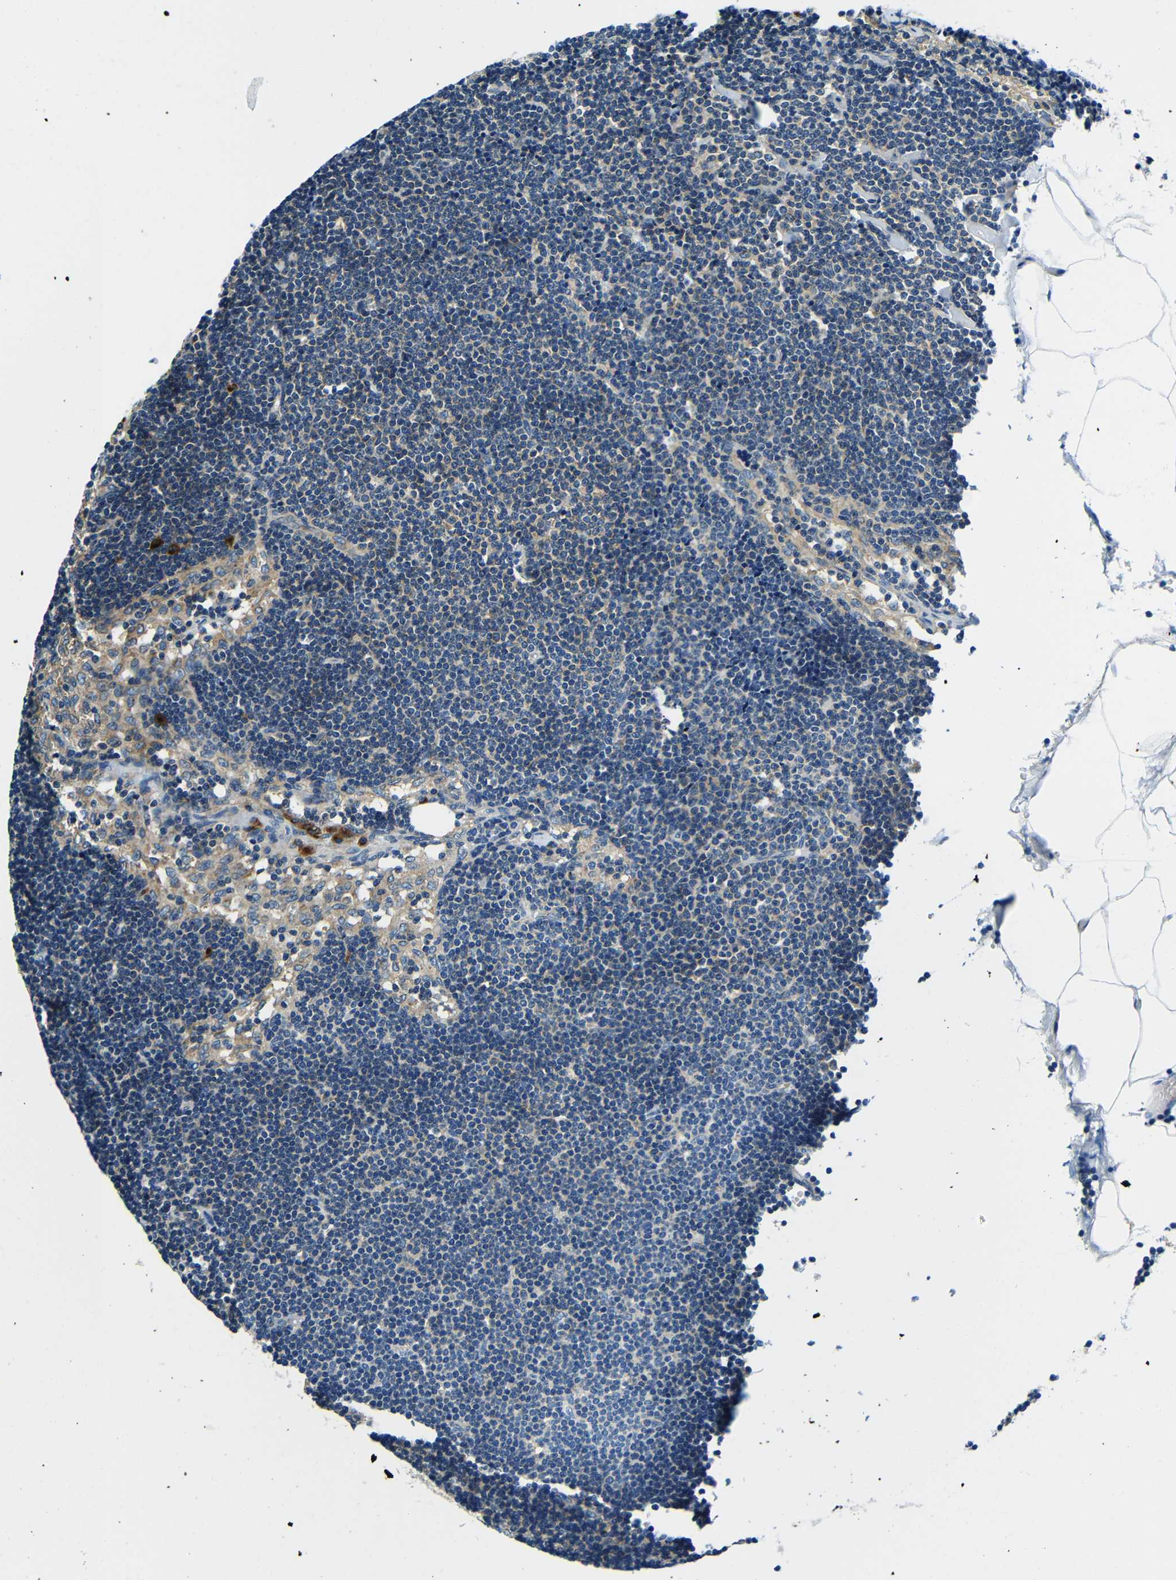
{"staining": {"intensity": "strong", "quantity": "<25%", "location": "cytoplasmic/membranous"}, "tissue": "lymph node", "cell_type": "Non-germinal center cells", "image_type": "normal", "snomed": [{"axis": "morphology", "description": "Normal tissue, NOS"}, {"axis": "topography", "description": "Lymph node"}], "caption": "IHC (DAB) staining of unremarkable human lymph node shows strong cytoplasmic/membranous protein expression in approximately <25% of non-germinal center cells.", "gene": "USO1", "patient": {"sex": "male", "age": 63}}